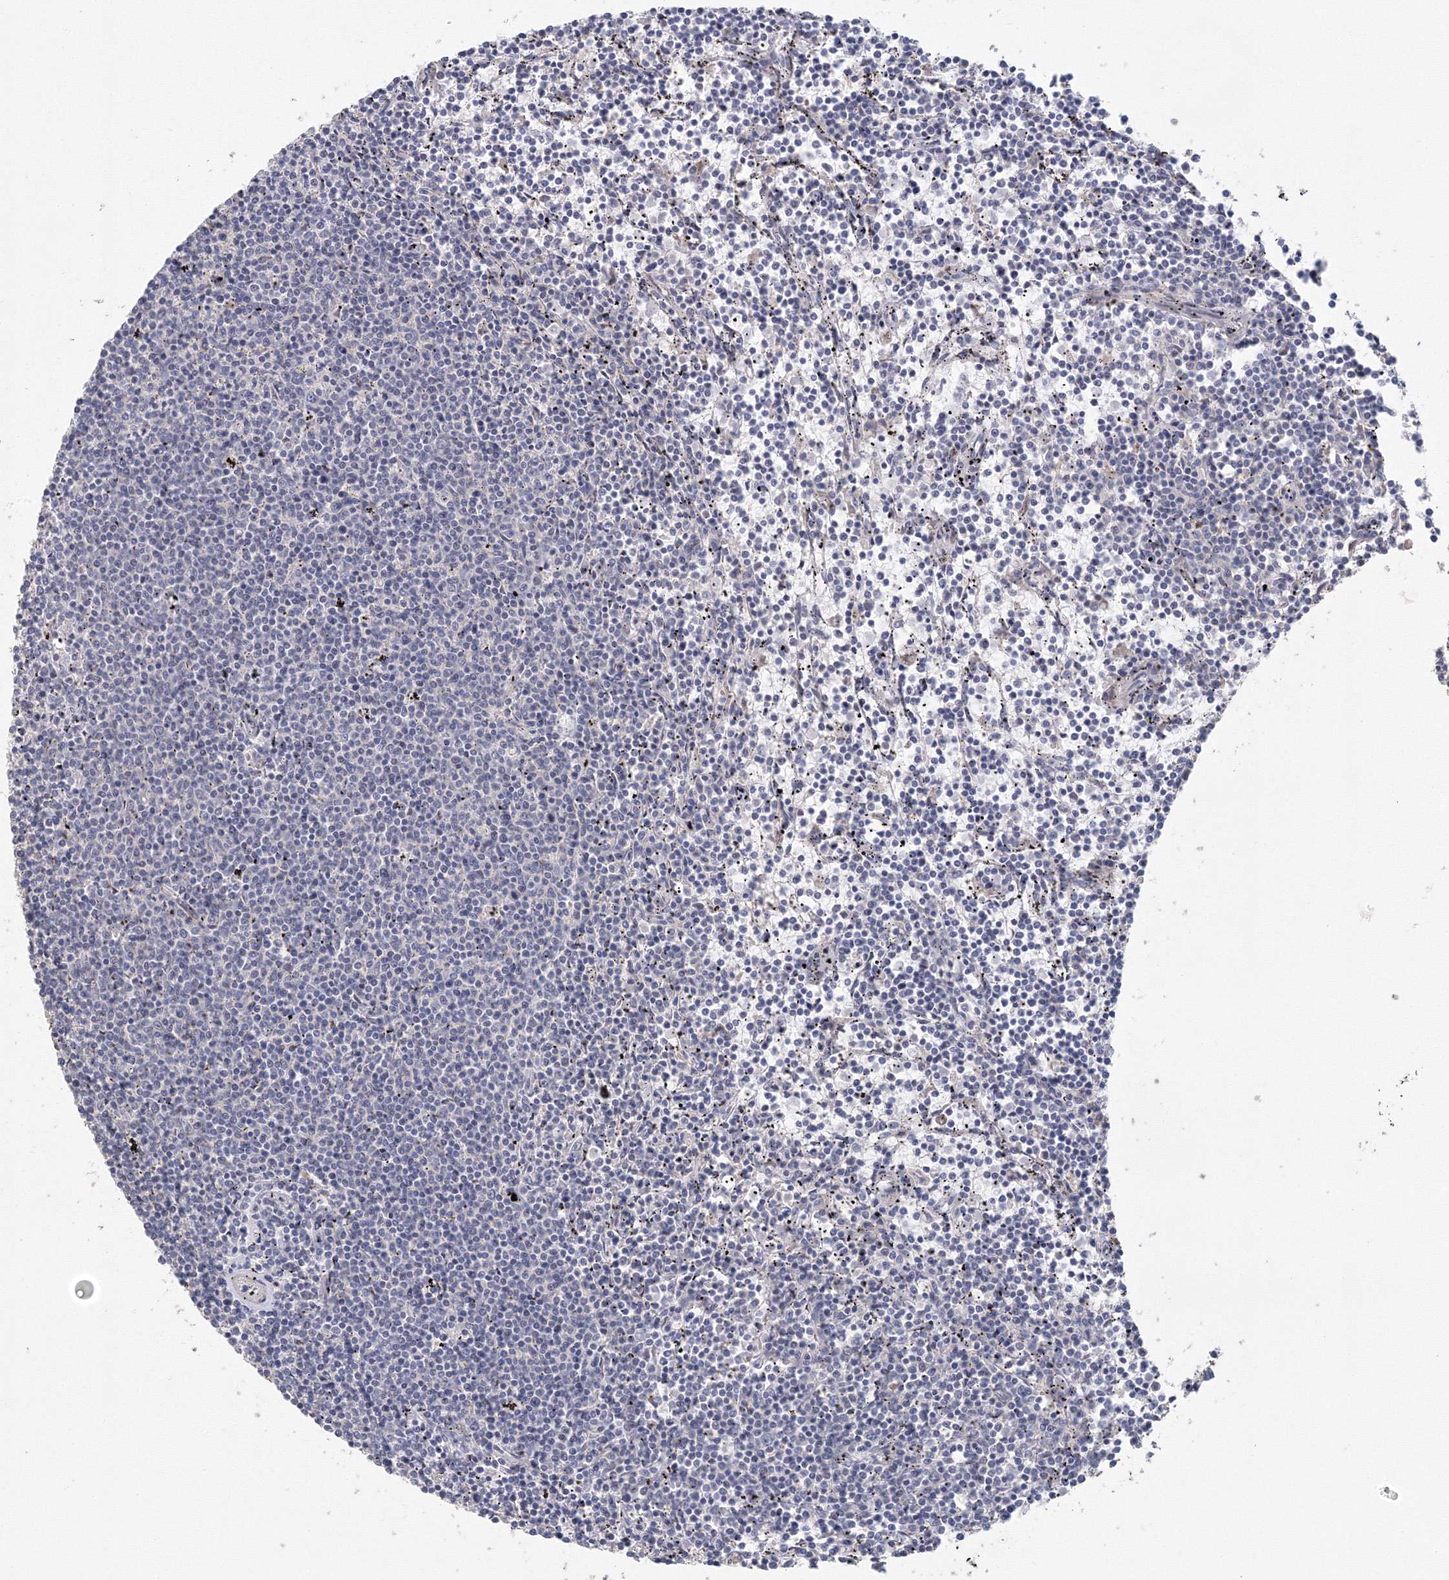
{"staining": {"intensity": "negative", "quantity": "none", "location": "none"}, "tissue": "lymphoma", "cell_type": "Tumor cells", "image_type": "cancer", "snomed": [{"axis": "morphology", "description": "Malignant lymphoma, non-Hodgkin's type, Low grade"}, {"axis": "topography", "description": "Spleen"}], "caption": "High power microscopy micrograph of an immunohistochemistry image of lymphoma, revealing no significant expression in tumor cells.", "gene": "TACC2", "patient": {"sex": "female", "age": 50}}